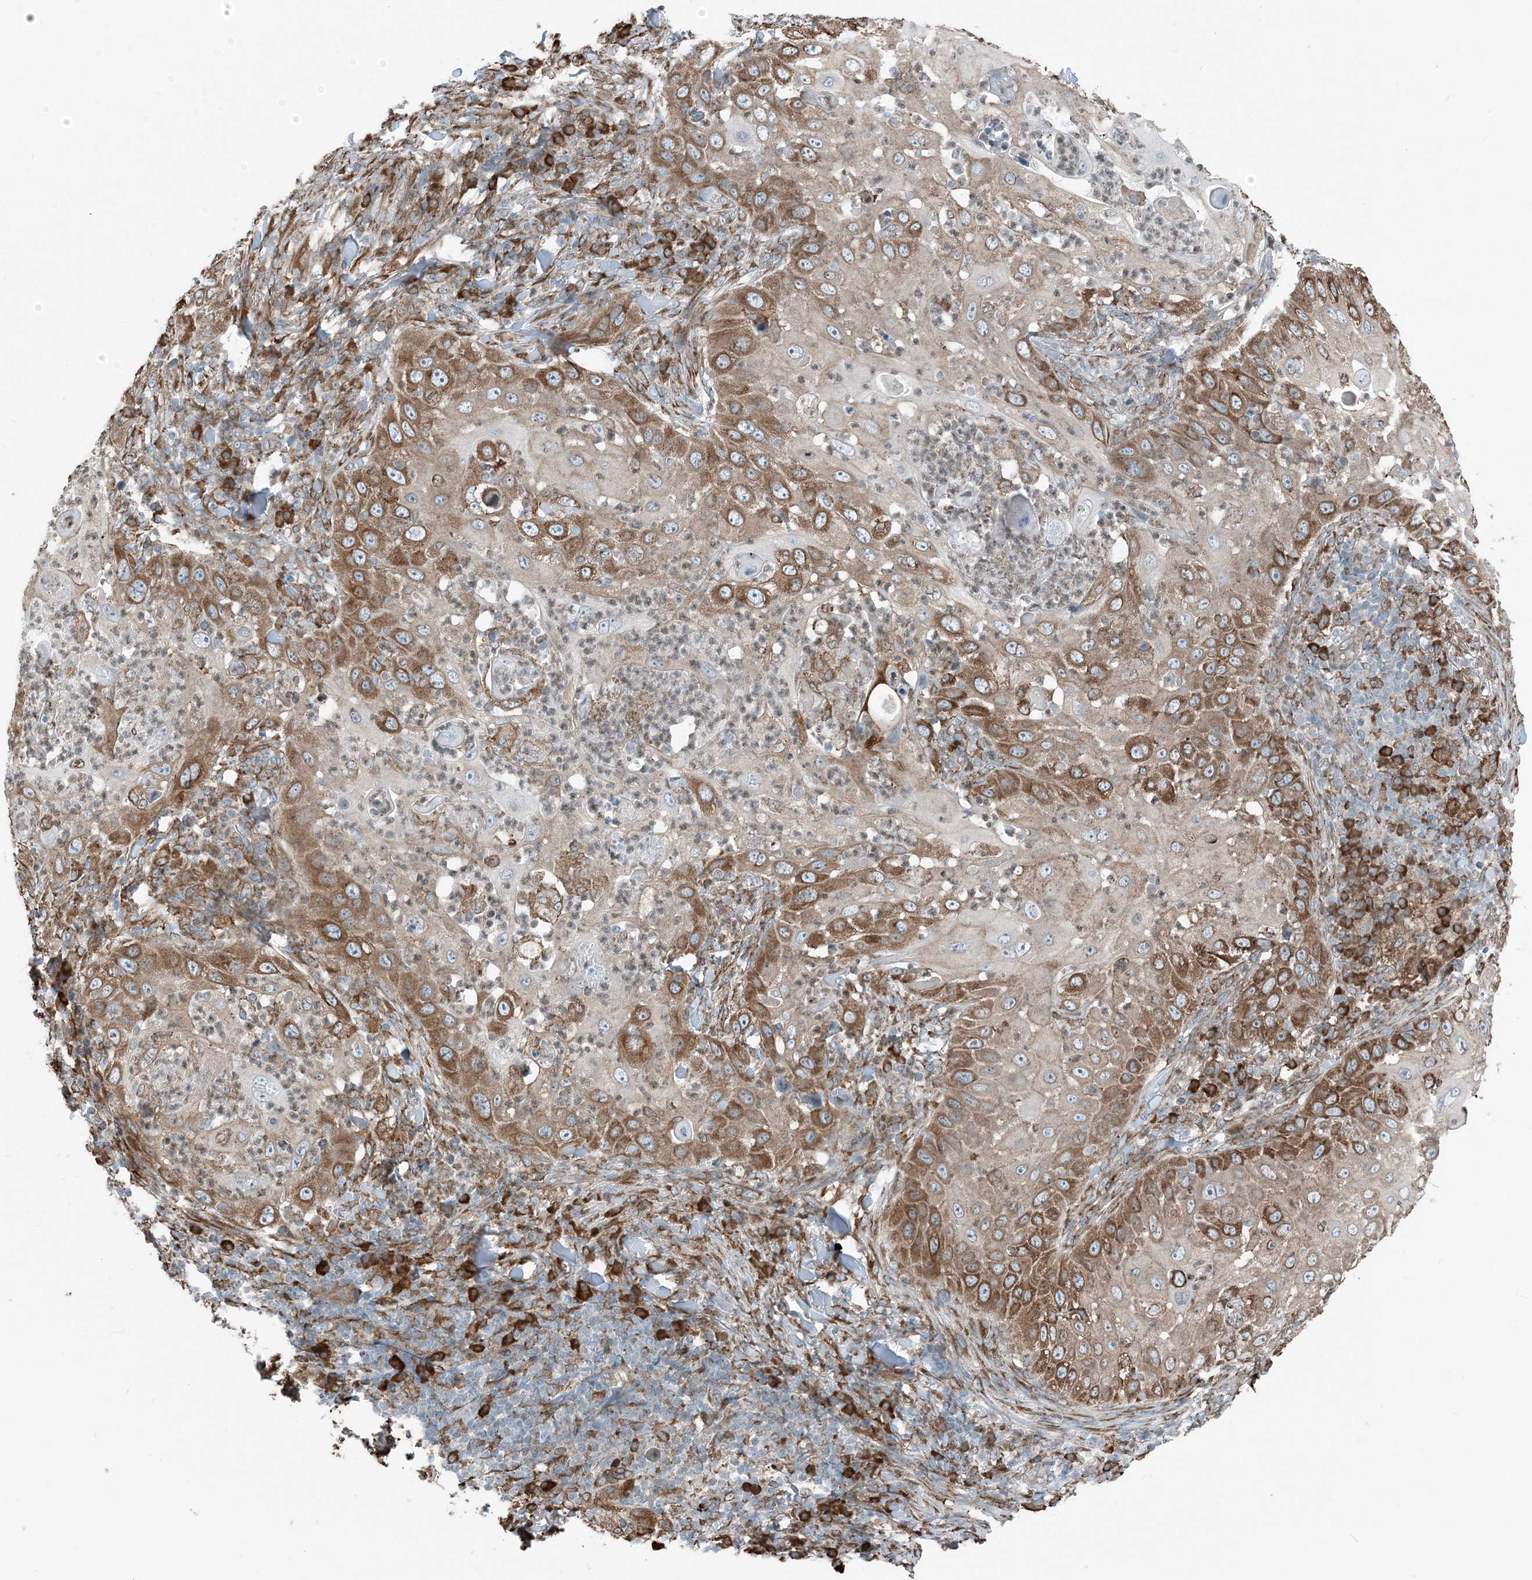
{"staining": {"intensity": "moderate", "quantity": ">75%", "location": "cytoplasmic/membranous"}, "tissue": "skin cancer", "cell_type": "Tumor cells", "image_type": "cancer", "snomed": [{"axis": "morphology", "description": "Squamous cell carcinoma, NOS"}, {"axis": "topography", "description": "Skin"}], "caption": "Skin cancer (squamous cell carcinoma) was stained to show a protein in brown. There is medium levels of moderate cytoplasmic/membranous expression in approximately >75% of tumor cells.", "gene": "CERKL", "patient": {"sex": "female", "age": 44}}